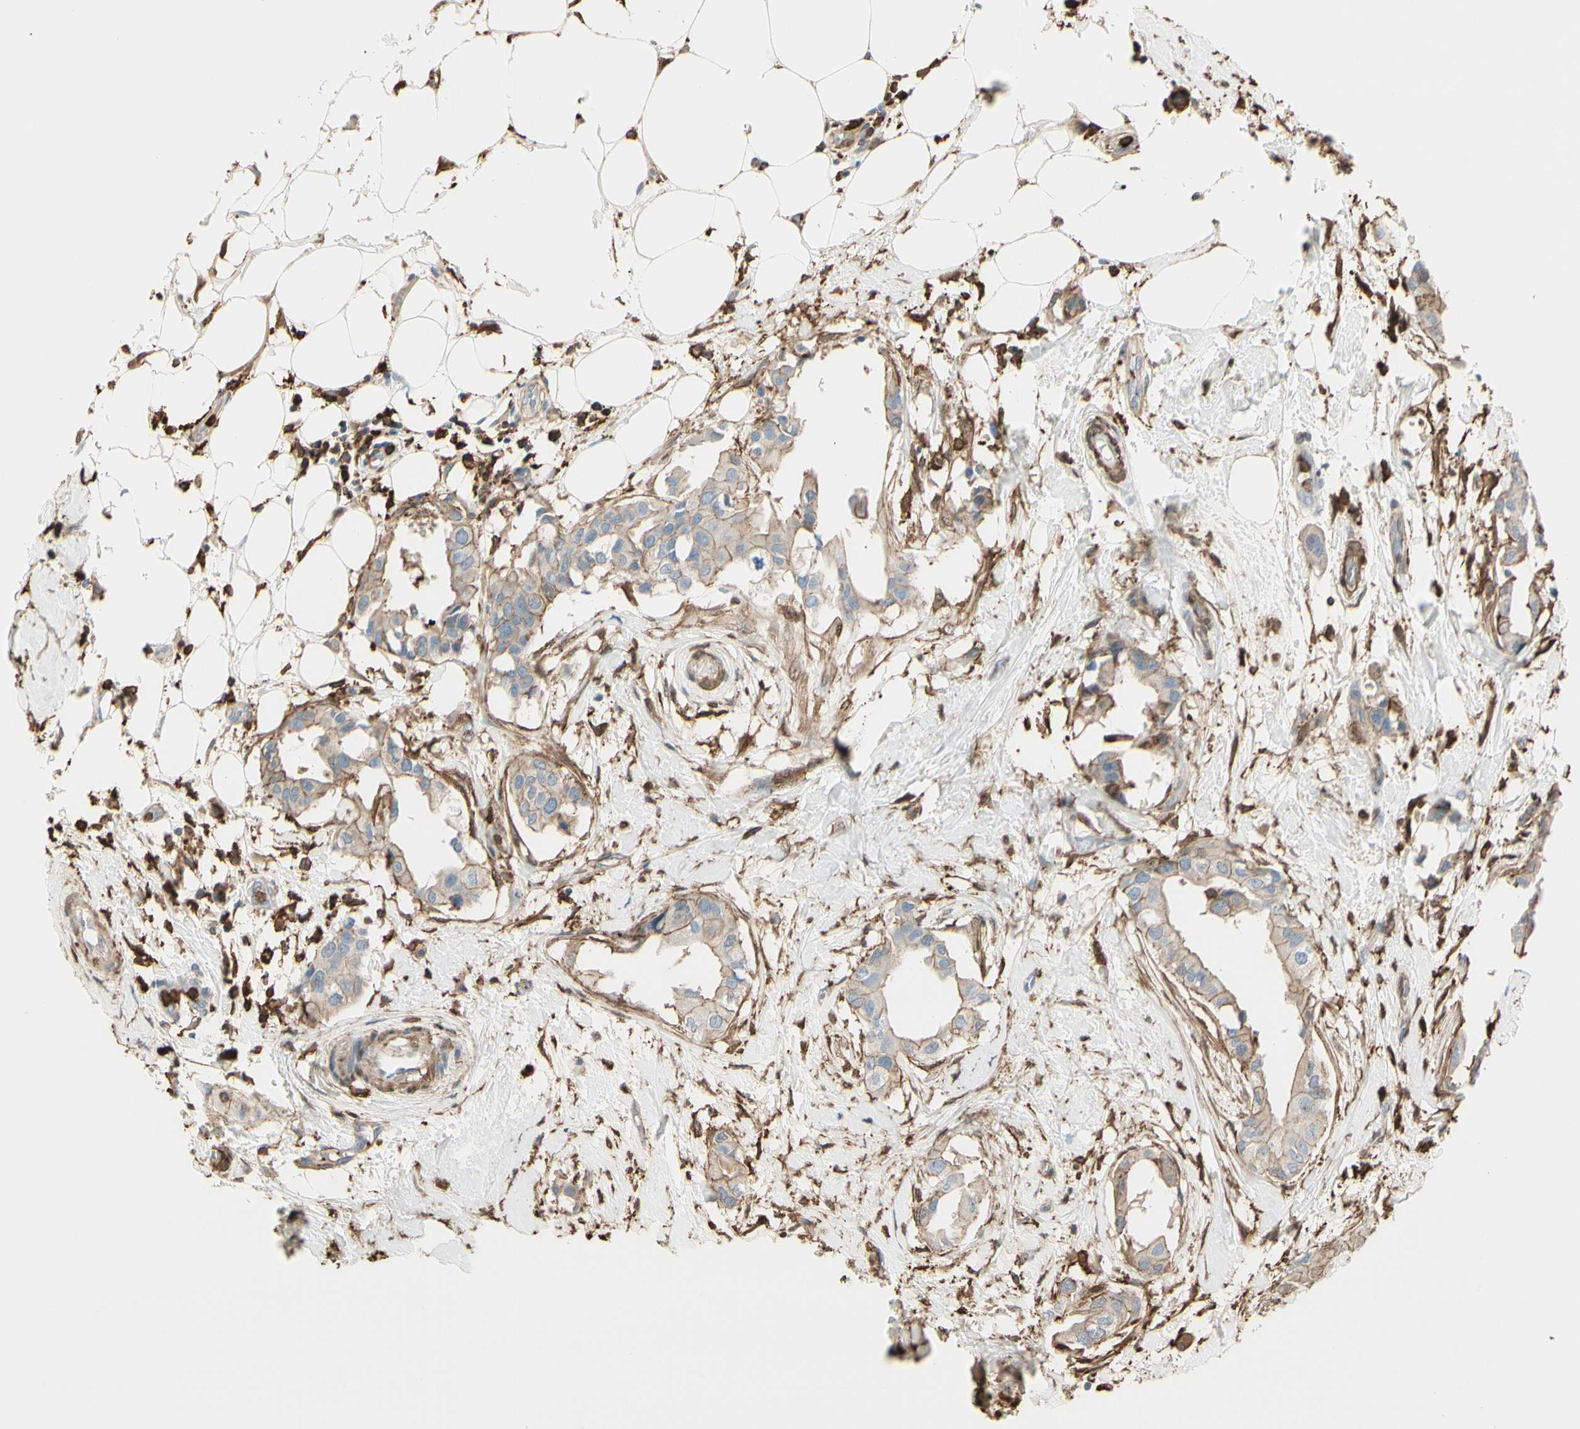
{"staining": {"intensity": "weak", "quantity": ">75%", "location": "cytoplasmic/membranous"}, "tissue": "breast cancer", "cell_type": "Tumor cells", "image_type": "cancer", "snomed": [{"axis": "morphology", "description": "Duct carcinoma"}, {"axis": "topography", "description": "Breast"}], "caption": "Immunohistochemistry (IHC) (DAB) staining of breast infiltrating ductal carcinoma reveals weak cytoplasmic/membranous protein positivity in approximately >75% of tumor cells.", "gene": "GSN", "patient": {"sex": "female", "age": 40}}